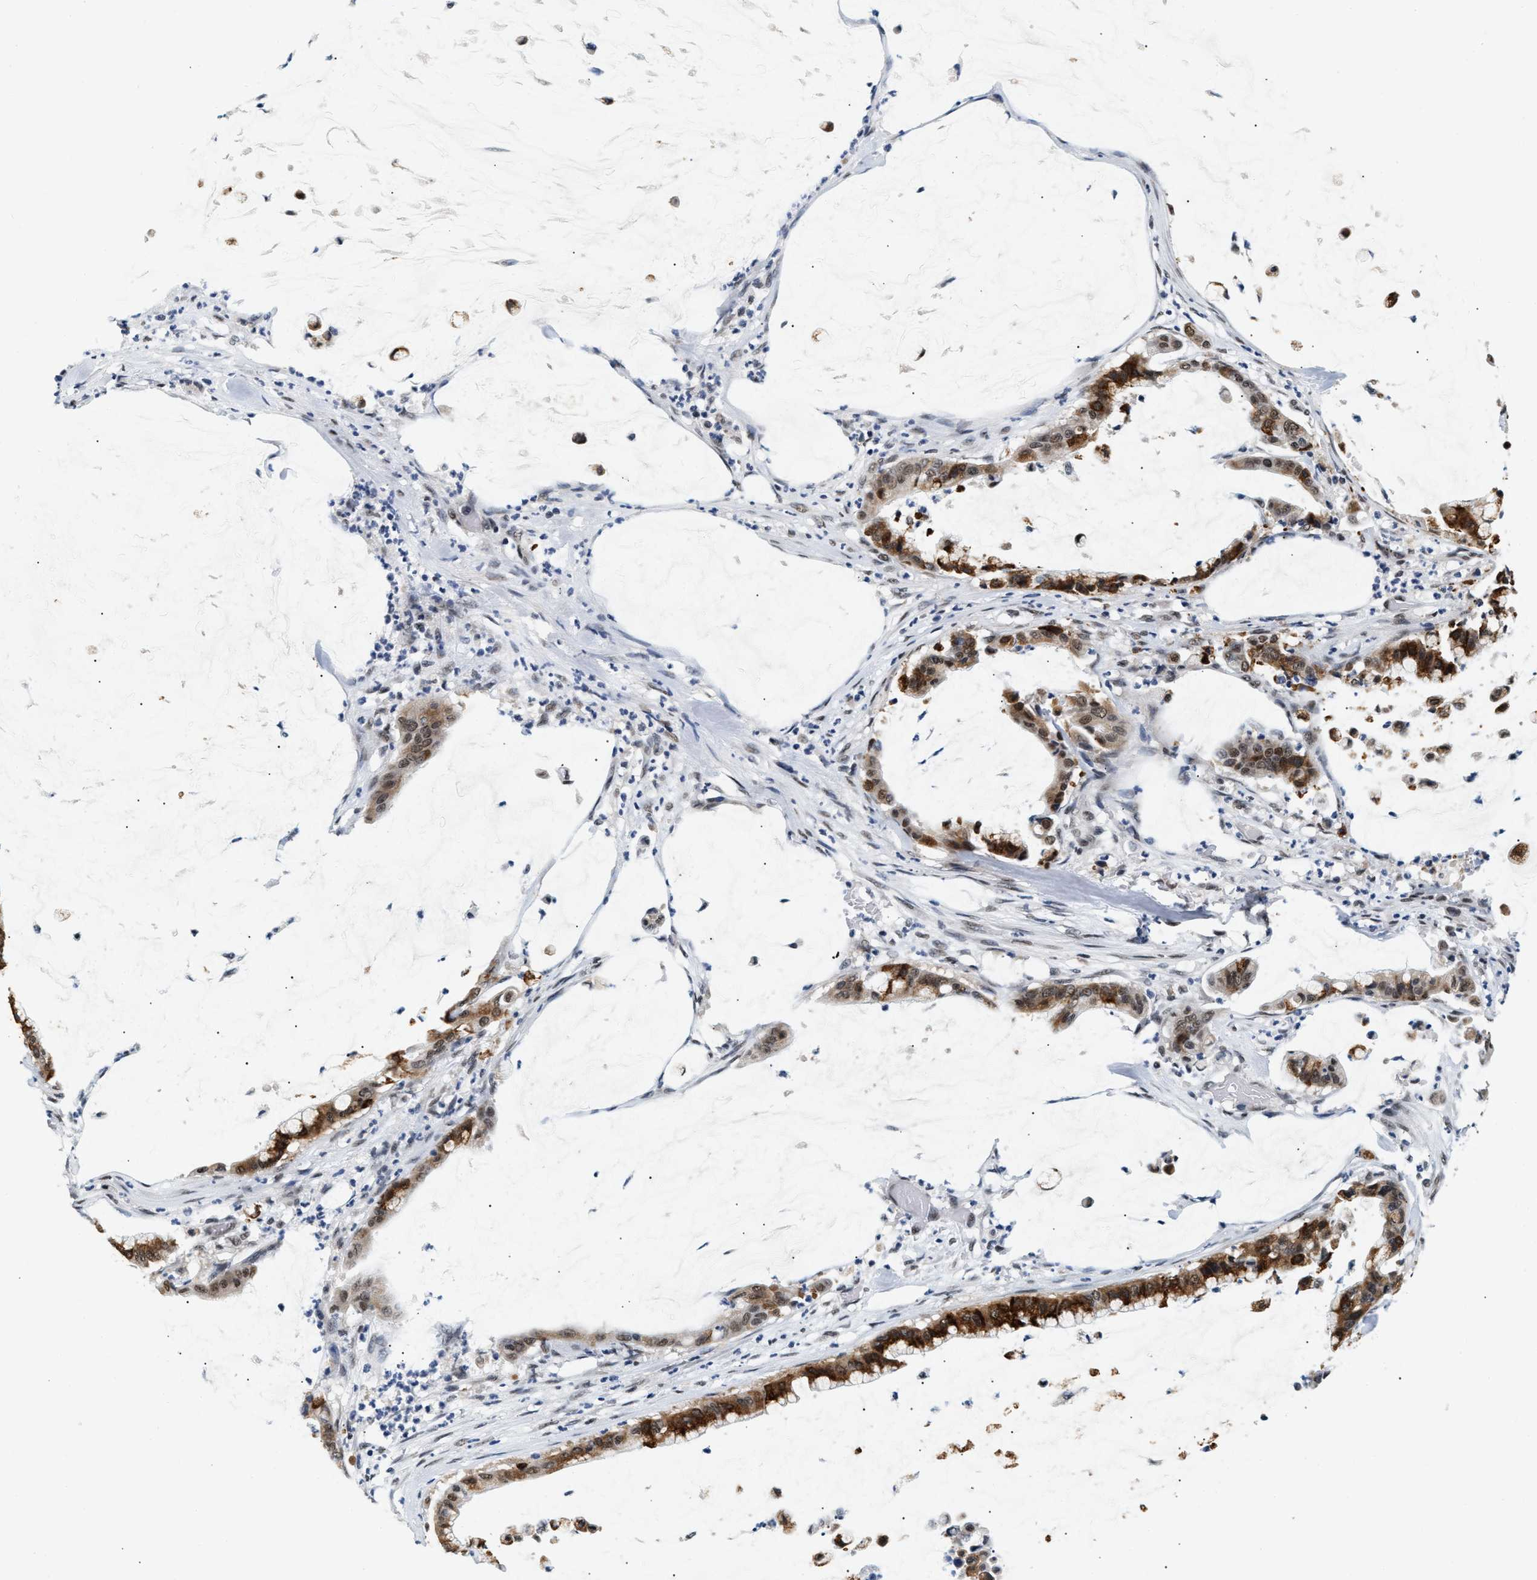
{"staining": {"intensity": "moderate", "quantity": ">75%", "location": "cytoplasmic/membranous"}, "tissue": "pancreatic cancer", "cell_type": "Tumor cells", "image_type": "cancer", "snomed": [{"axis": "morphology", "description": "Adenocarcinoma, NOS"}, {"axis": "topography", "description": "Pancreas"}], "caption": "The photomicrograph displays staining of pancreatic adenocarcinoma, revealing moderate cytoplasmic/membranous protein positivity (brown color) within tumor cells.", "gene": "THOC1", "patient": {"sex": "male", "age": 41}}